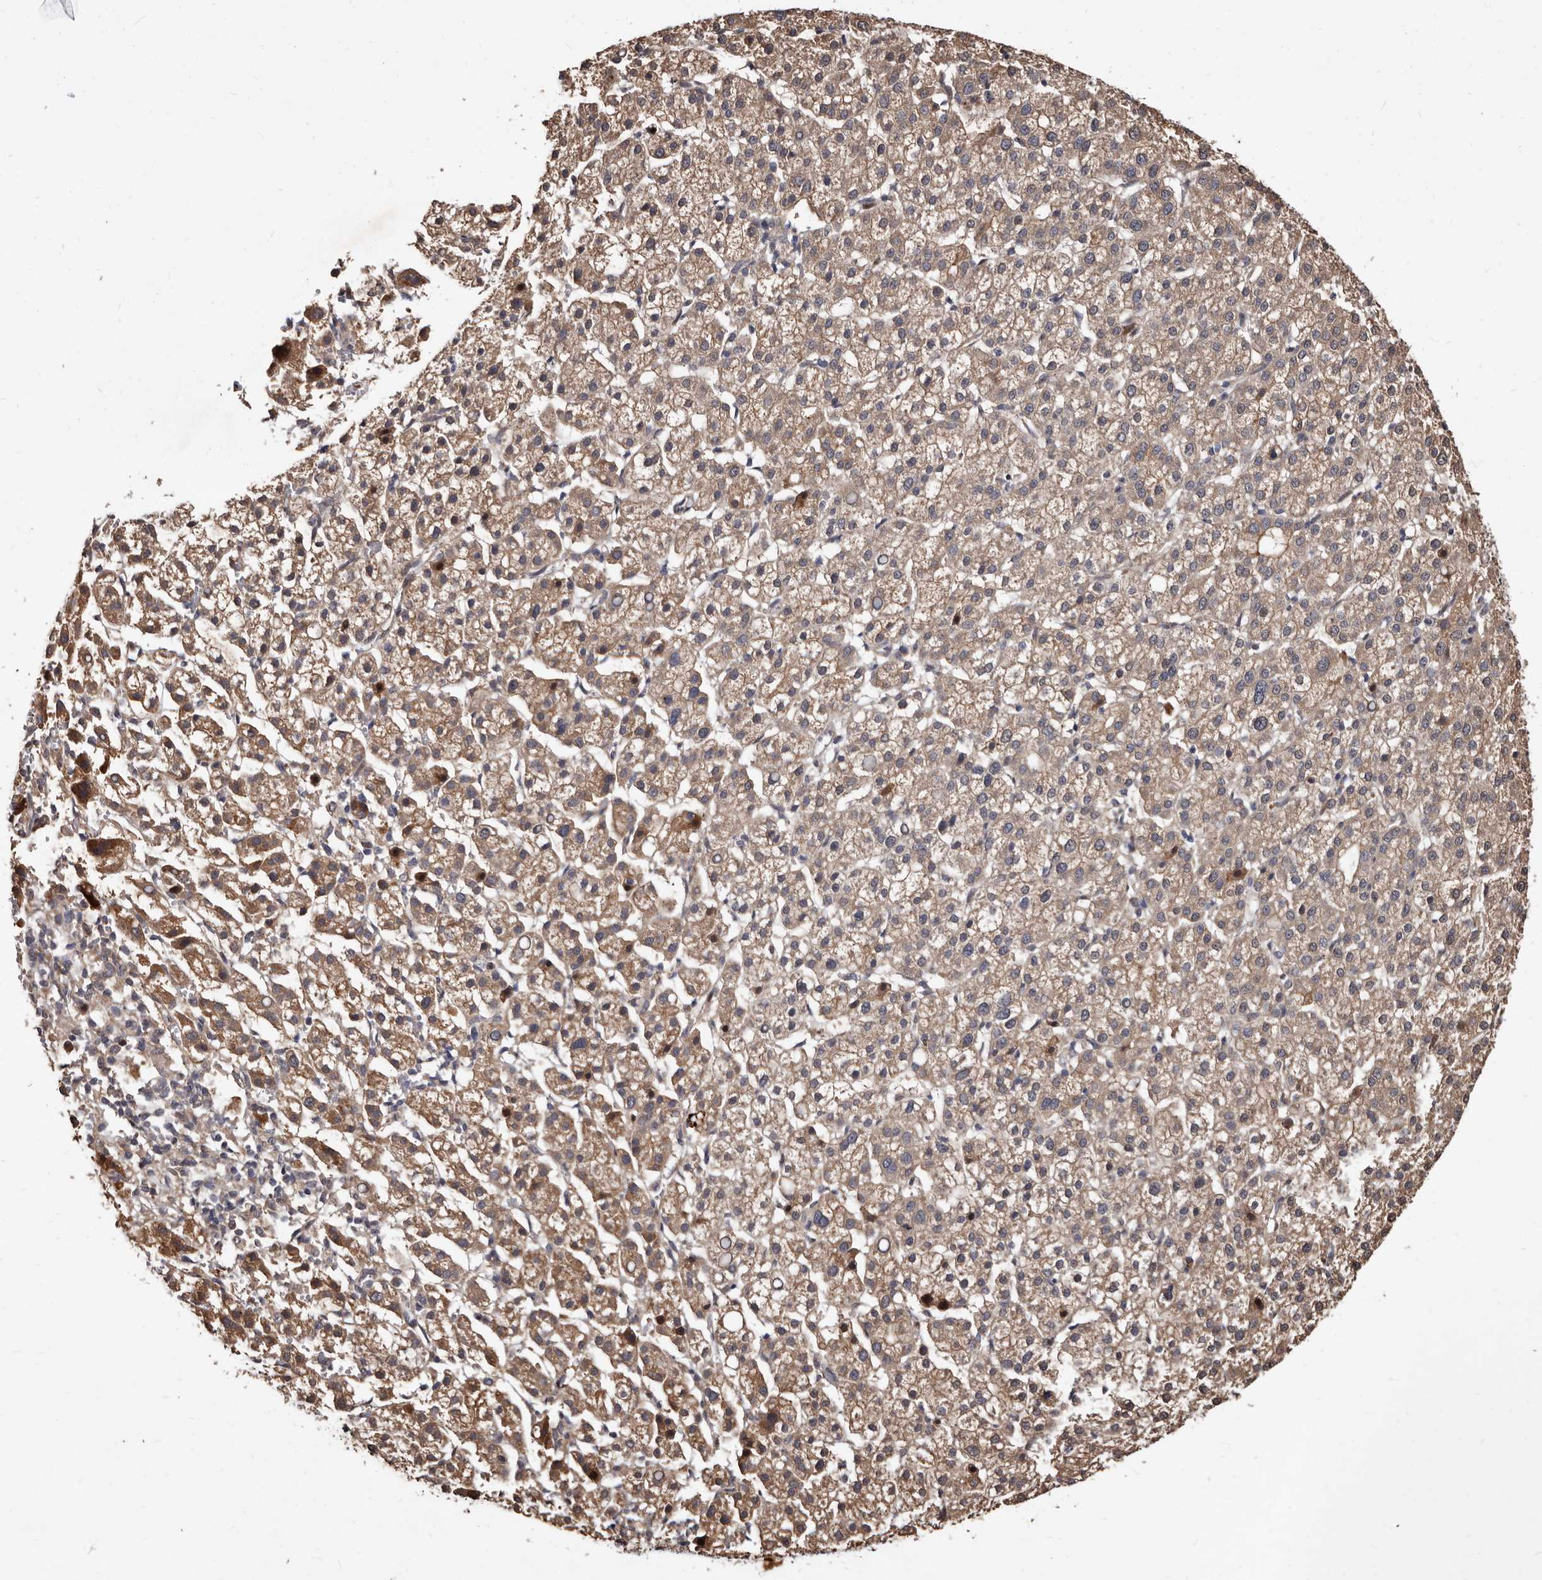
{"staining": {"intensity": "weak", "quantity": ">75%", "location": "cytoplasmic/membranous"}, "tissue": "liver cancer", "cell_type": "Tumor cells", "image_type": "cancer", "snomed": [{"axis": "morphology", "description": "Carcinoma, Hepatocellular, NOS"}, {"axis": "topography", "description": "Liver"}], "caption": "Protein analysis of liver cancer (hepatocellular carcinoma) tissue exhibits weak cytoplasmic/membranous expression in about >75% of tumor cells.", "gene": "WEE2", "patient": {"sex": "female", "age": 58}}